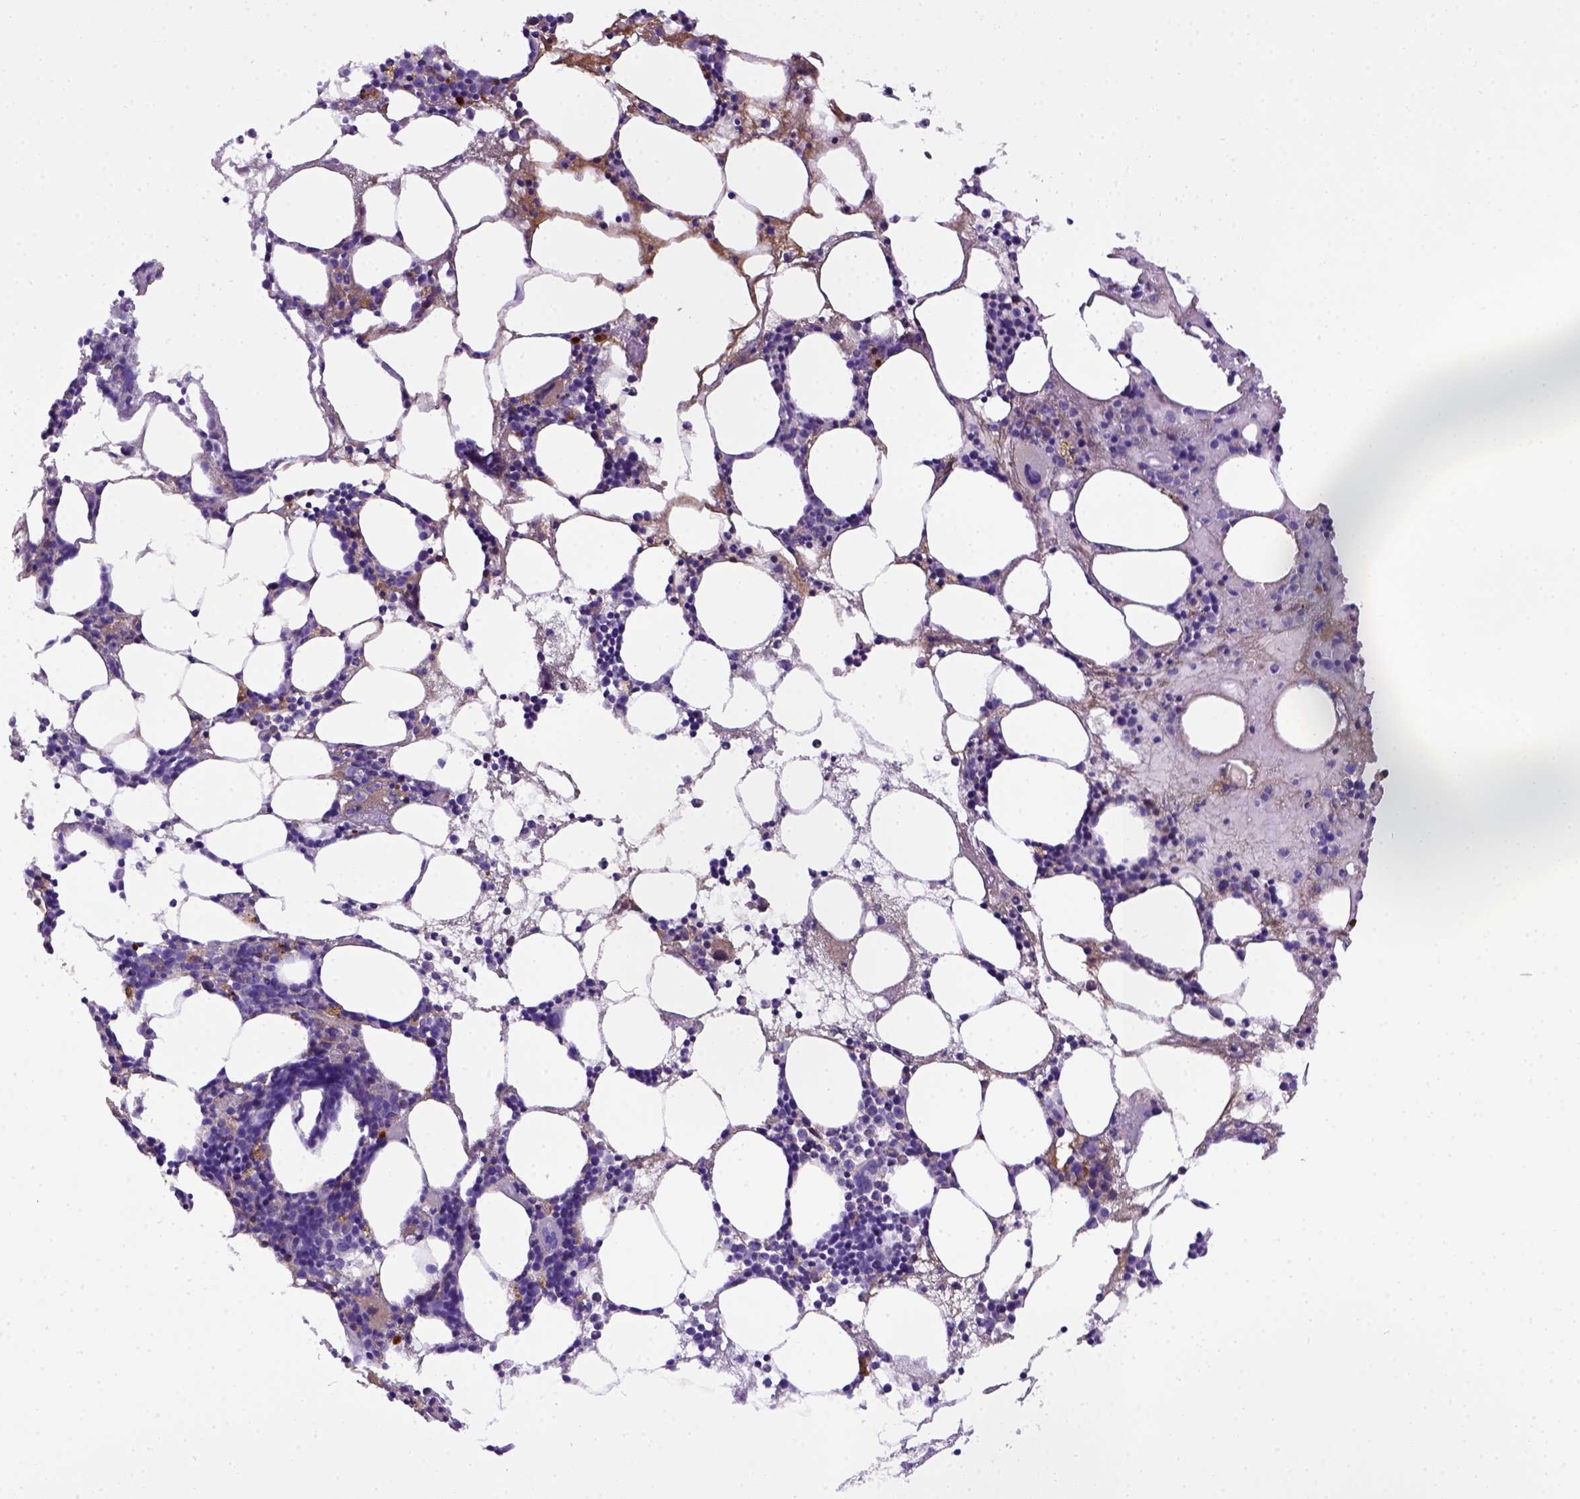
{"staining": {"intensity": "negative", "quantity": "none", "location": "none"}, "tissue": "bone marrow", "cell_type": "Hematopoietic cells", "image_type": "normal", "snomed": [{"axis": "morphology", "description": "Normal tissue, NOS"}, {"axis": "topography", "description": "Bone marrow"}], "caption": "DAB (3,3'-diaminobenzidine) immunohistochemical staining of unremarkable human bone marrow shows no significant positivity in hematopoietic cells.", "gene": "ITIH4", "patient": {"sex": "male", "age": 54}}